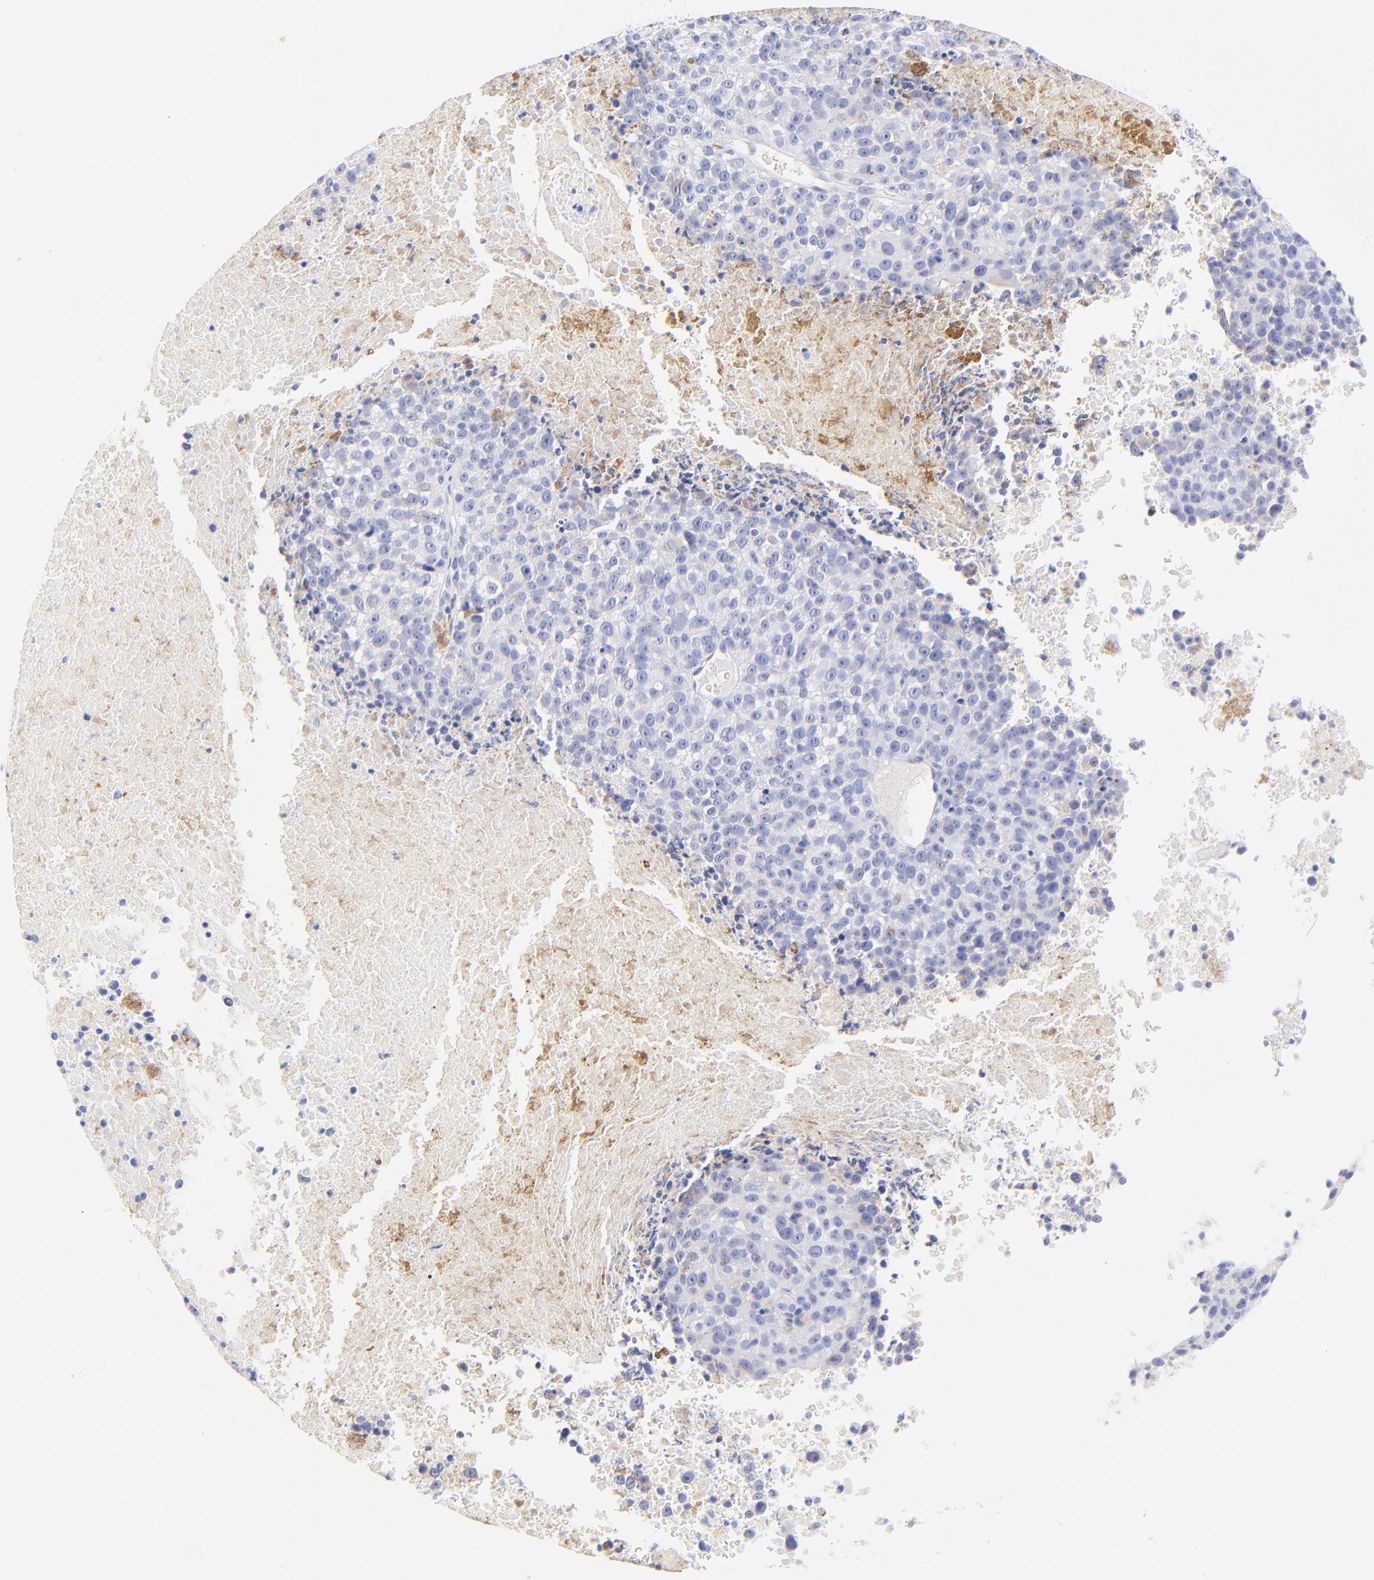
{"staining": {"intensity": "negative", "quantity": "none", "location": "none"}, "tissue": "melanoma", "cell_type": "Tumor cells", "image_type": "cancer", "snomed": [{"axis": "morphology", "description": "Malignant melanoma, Metastatic site"}, {"axis": "topography", "description": "Cerebral cortex"}], "caption": "This is an immunohistochemistry (IHC) histopathology image of melanoma. There is no expression in tumor cells.", "gene": "SULT4A1", "patient": {"sex": "female", "age": 52}}